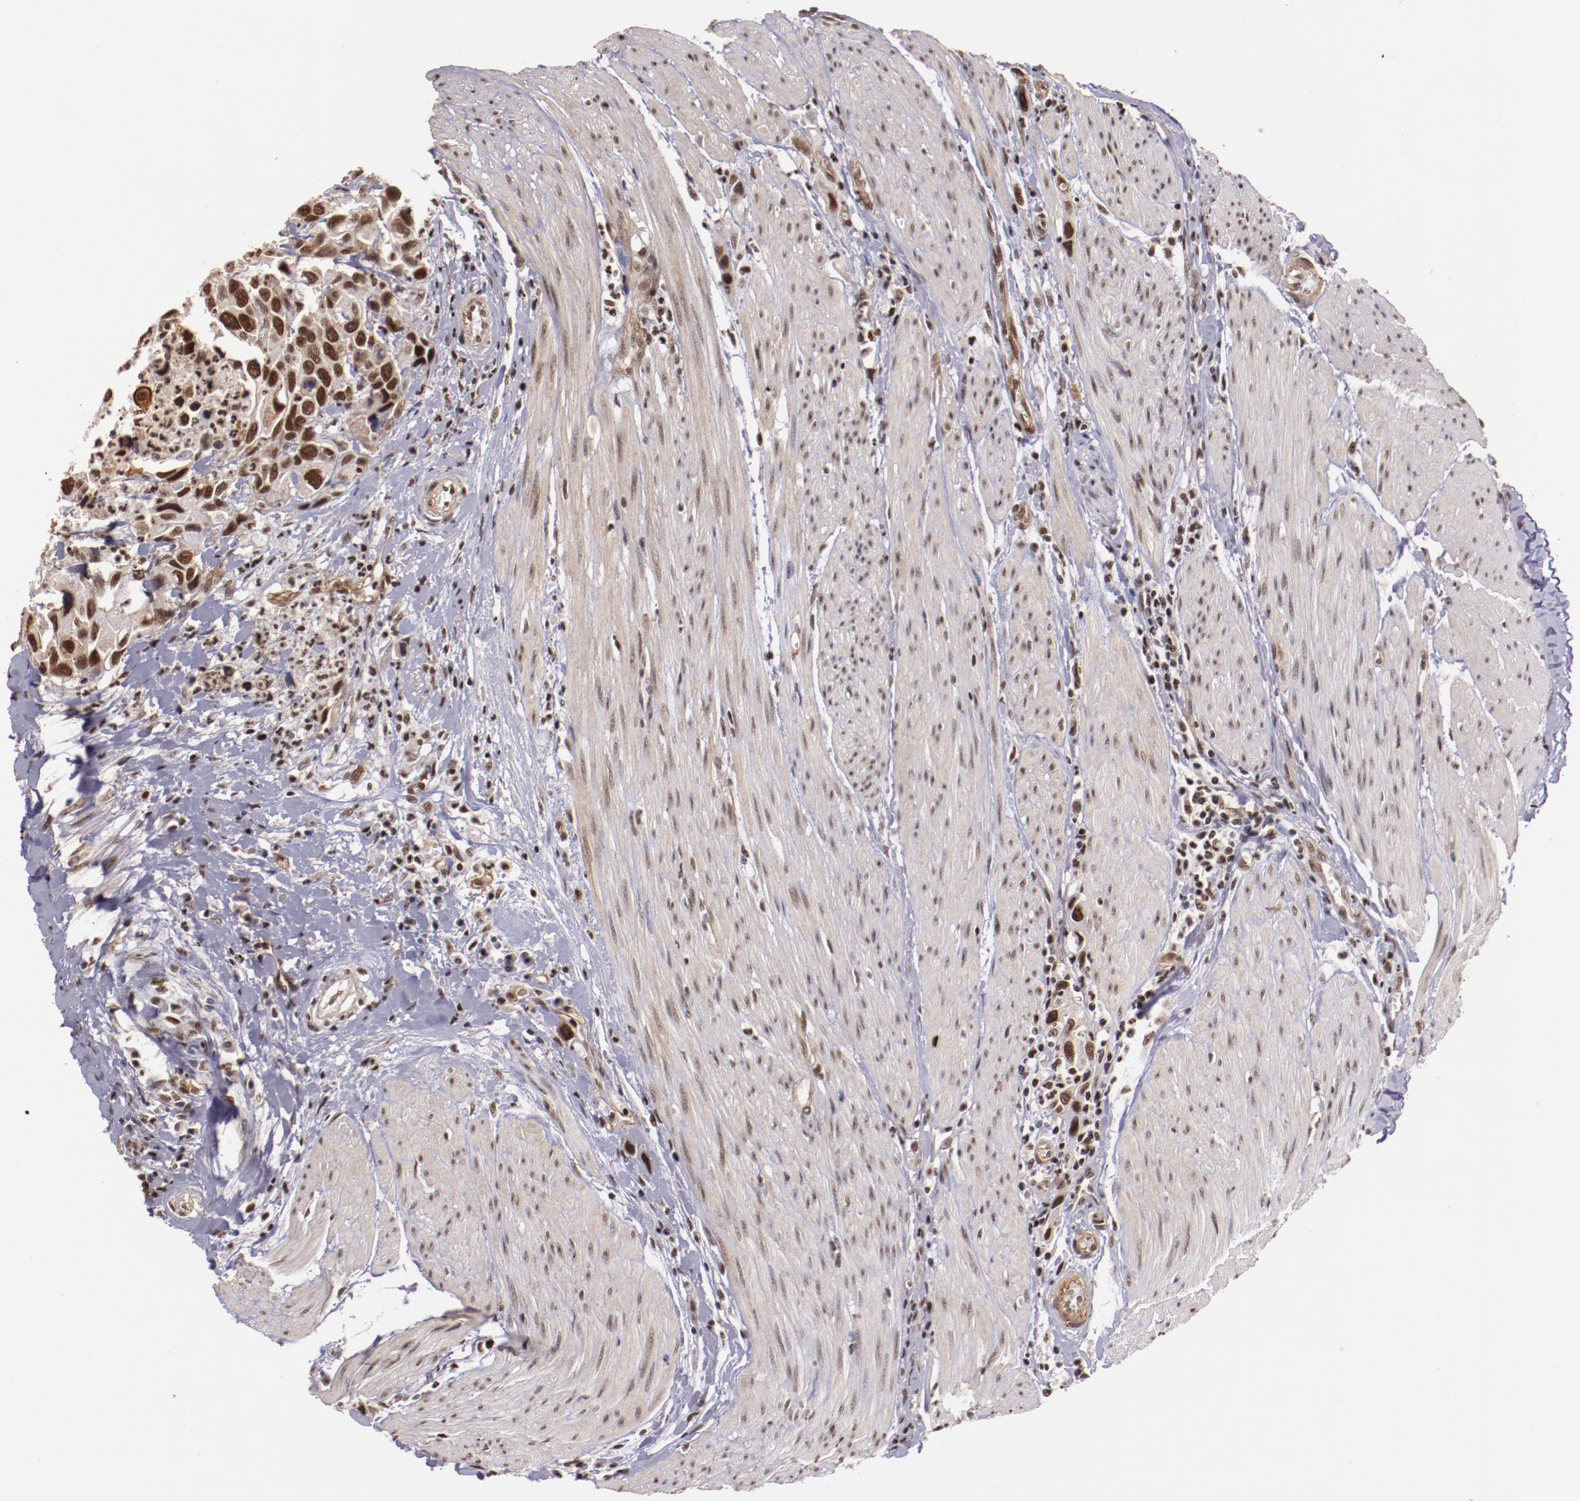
{"staining": {"intensity": "moderate", "quantity": "25%-75%", "location": "nuclear"}, "tissue": "urothelial cancer", "cell_type": "Tumor cells", "image_type": "cancer", "snomed": [{"axis": "morphology", "description": "Urothelial carcinoma, High grade"}, {"axis": "topography", "description": "Urinary bladder"}], "caption": "Immunohistochemical staining of urothelial cancer demonstrates medium levels of moderate nuclear protein staining in approximately 25%-75% of tumor cells. (IHC, brightfield microscopy, high magnification).", "gene": "STAG2", "patient": {"sex": "male", "age": 66}}